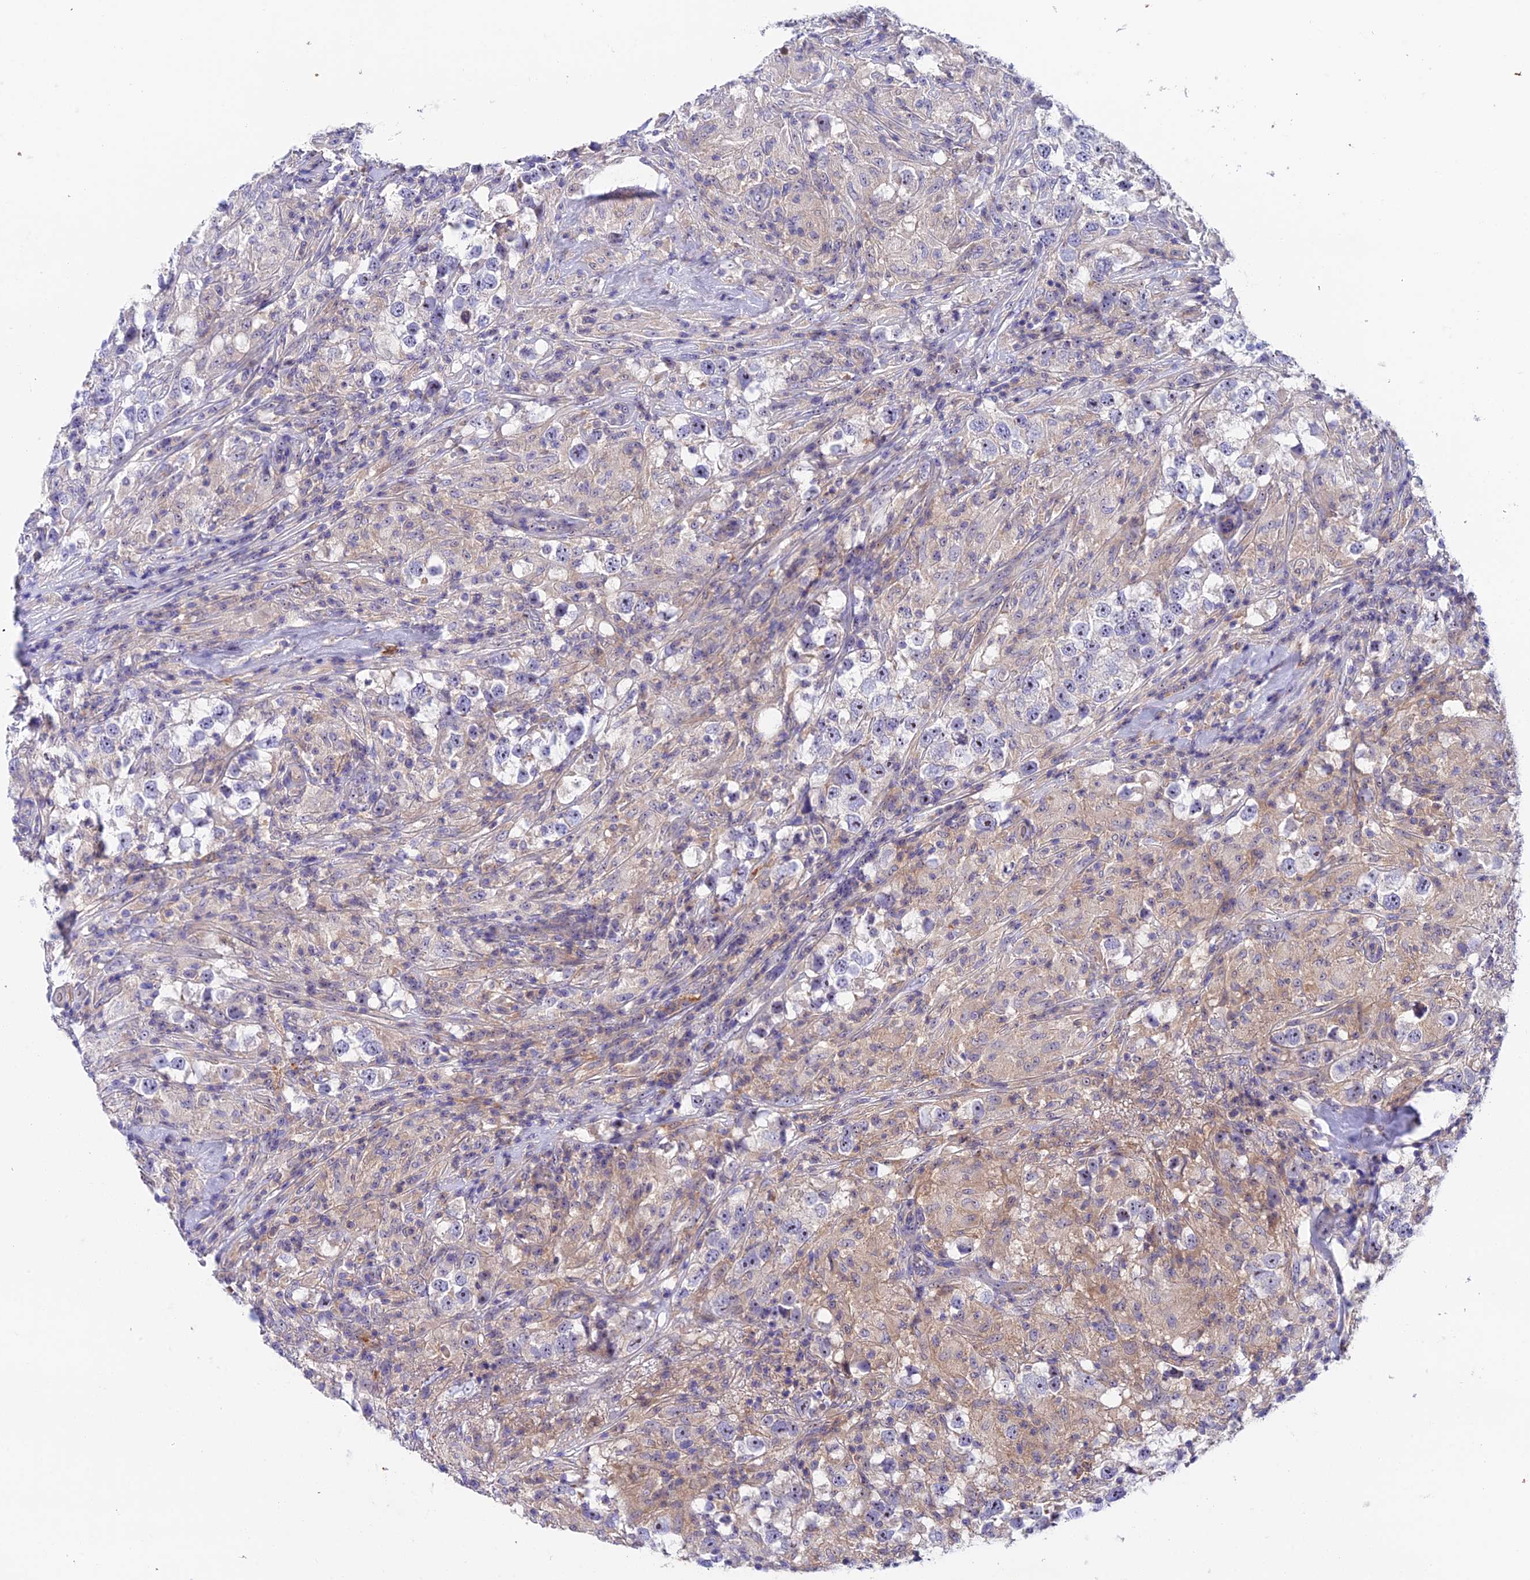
{"staining": {"intensity": "weak", "quantity": "25%-75%", "location": "cytoplasmic/membranous"}, "tissue": "testis cancer", "cell_type": "Tumor cells", "image_type": "cancer", "snomed": [{"axis": "morphology", "description": "Seminoma, NOS"}, {"axis": "topography", "description": "Testis"}], "caption": "This histopathology image shows testis cancer stained with immunohistochemistry to label a protein in brown. The cytoplasmic/membranous of tumor cells show weak positivity for the protein. Nuclei are counter-stained blue.", "gene": "DUSP29", "patient": {"sex": "male", "age": 46}}